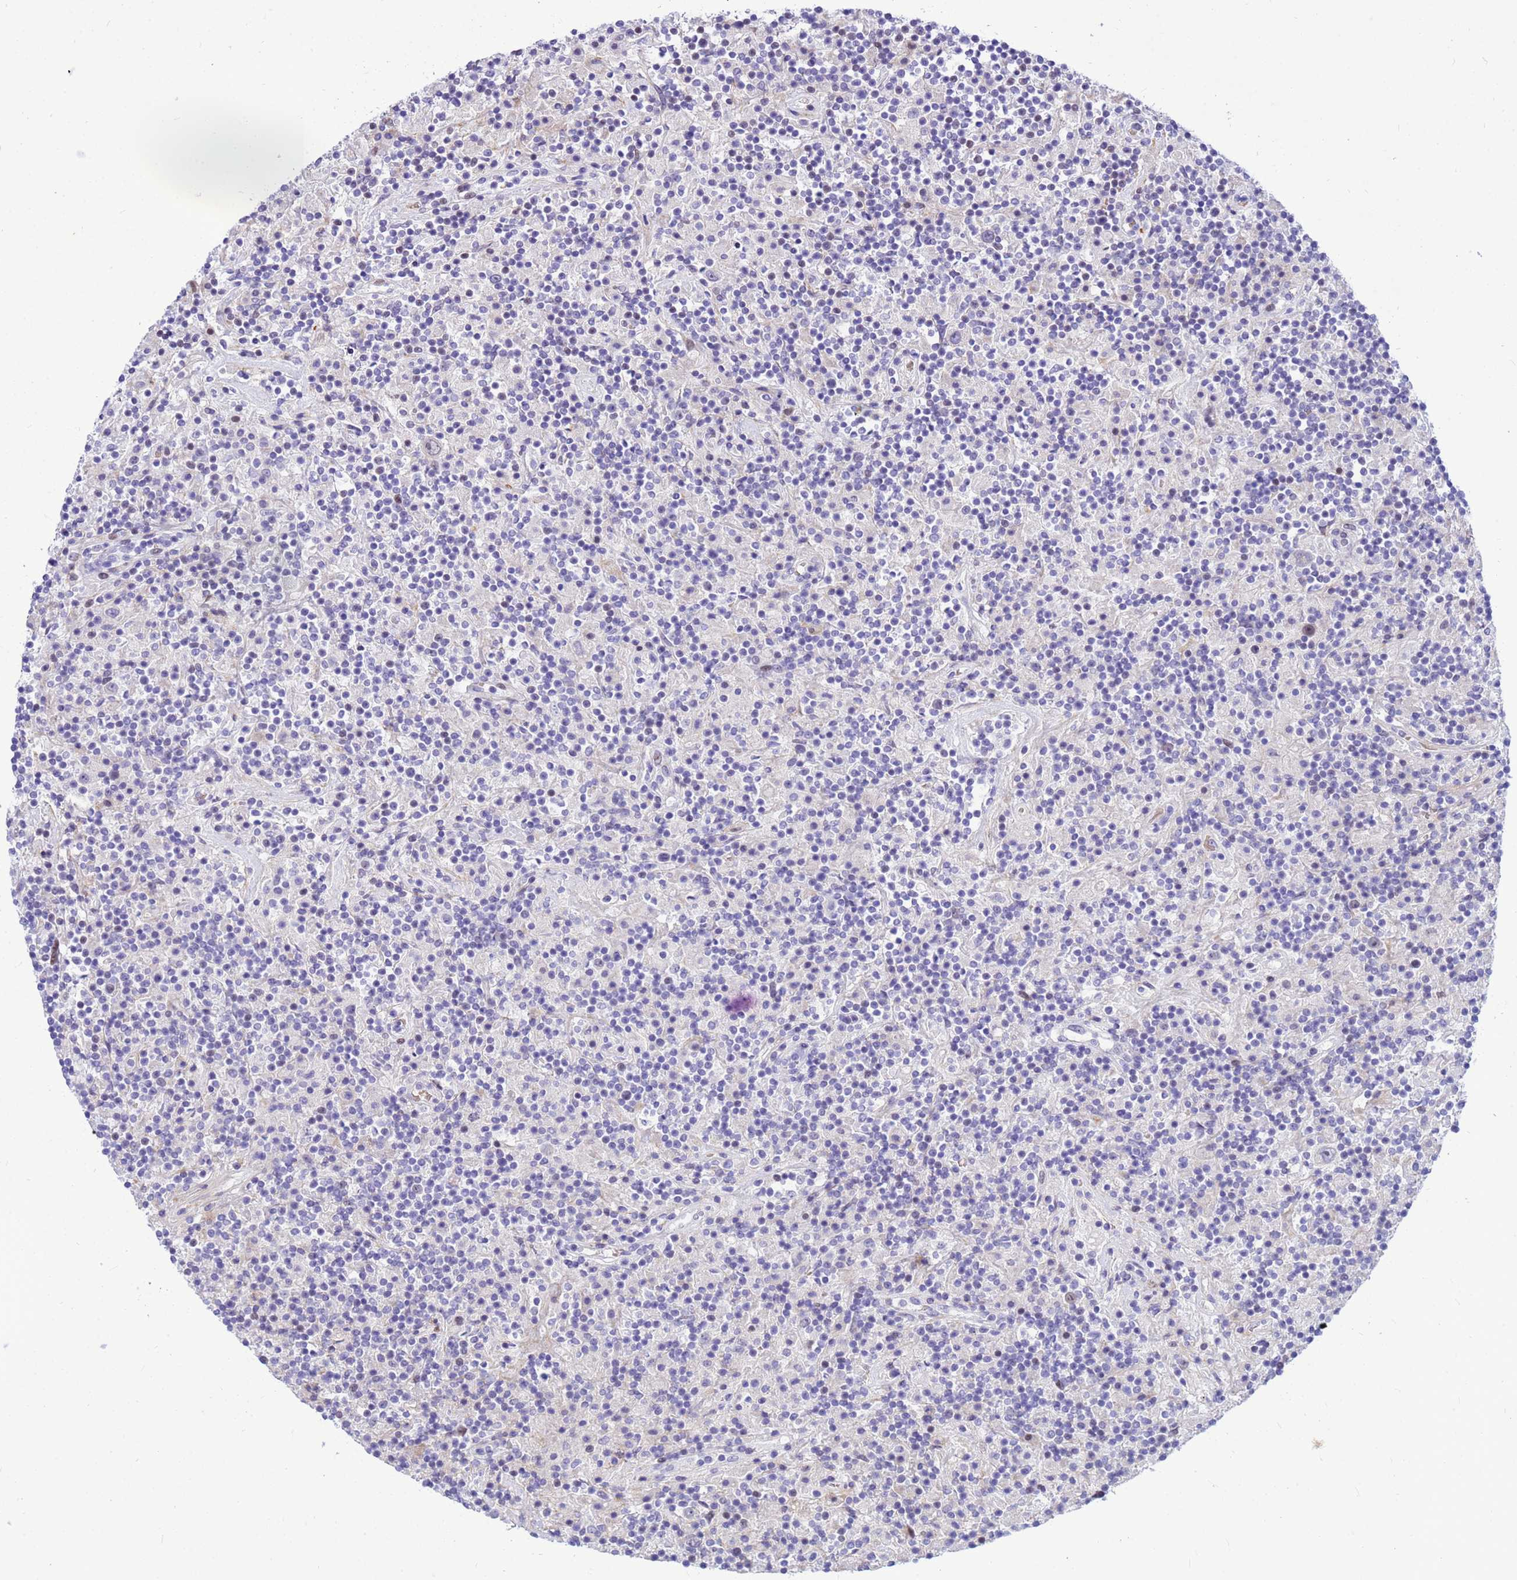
{"staining": {"intensity": "negative", "quantity": "none", "location": "none"}, "tissue": "lymphoma", "cell_type": "Tumor cells", "image_type": "cancer", "snomed": [{"axis": "morphology", "description": "Hodgkin's disease, NOS"}, {"axis": "topography", "description": "Lymph node"}], "caption": "DAB immunohistochemical staining of human lymphoma displays no significant staining in tumor cells. (DAB (3,3'-diaminobenzidine) immunohistochemistry (IHC) with hematoxylin counter stain).", "gene": "ADAMTS7", "patient": {"sex": "male", "age": 70}}